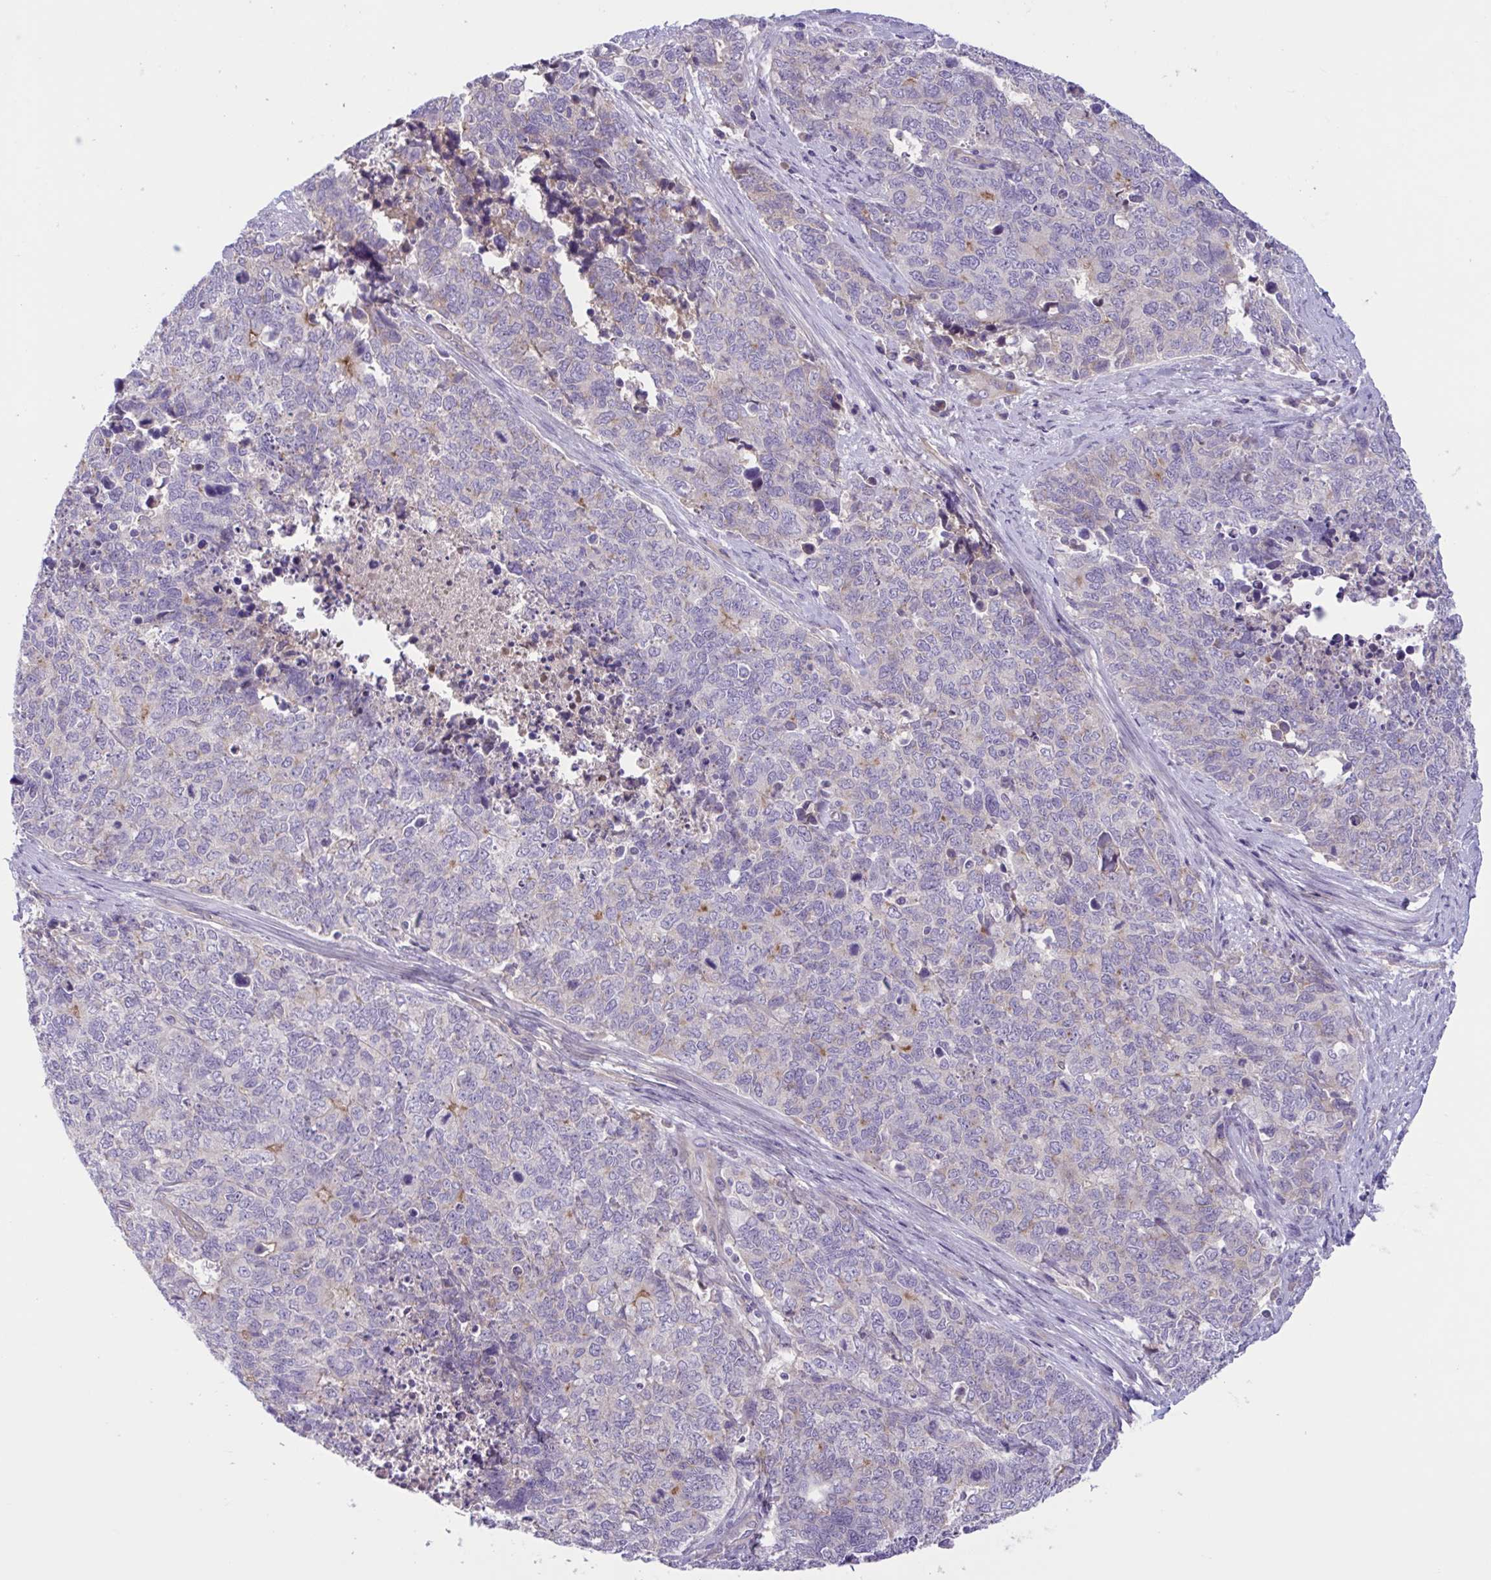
{"staining": {"intensity": "negative", "quantity": "none", "location": "none"}, "tissue": "cervical cancer", "cell_type": "Tumor cells", "image_type": "cancer", "snomed": [{"axis": "morphology", "description": "Adenocarcinoma, NOS"}, {"axis": "topography", "description": "Cervix"}], "caption": "Tumor cells are negative for protein expression in human cervical cancer.", "gene": "TTC7B", "patient": {"sex": "female", "age": 63}}